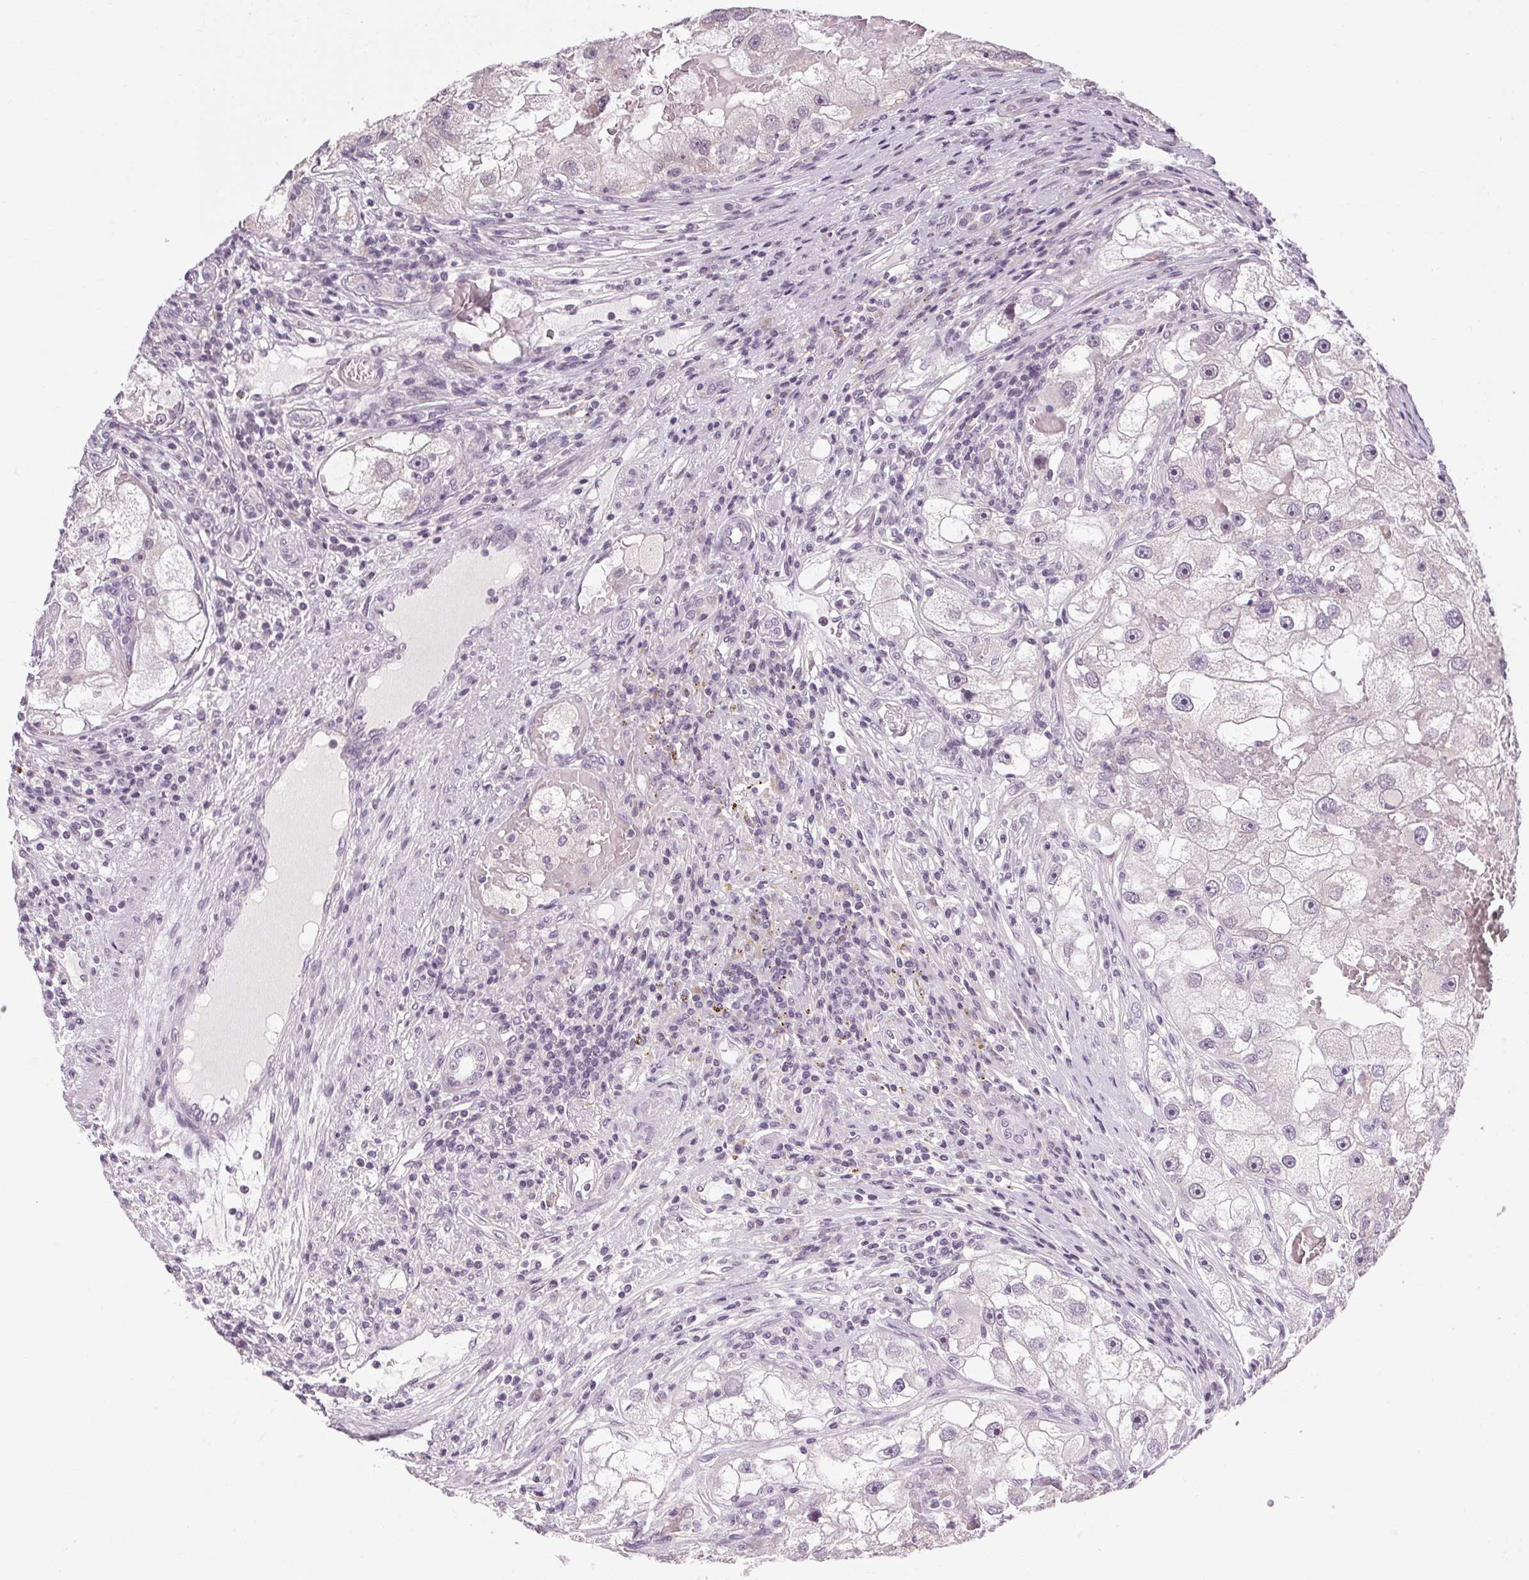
{"staining": {"intensity": "negative", "quantity": "none", "location": "none"}, "tissue": "renal cancer", "cell_type": "Tumor cells", "image_type": "cancer", "snomed": [{"axis": "morphology", "description": "Adenocarcinoma, NOS"}, {"axis": "topography", "description": "Kidney"}], "caption": "The histopathology image shows no significant positivity in tumor cells of renal cancer.", "gene": "KLHL40", "patient": {"sex": "male", "age": 63}}